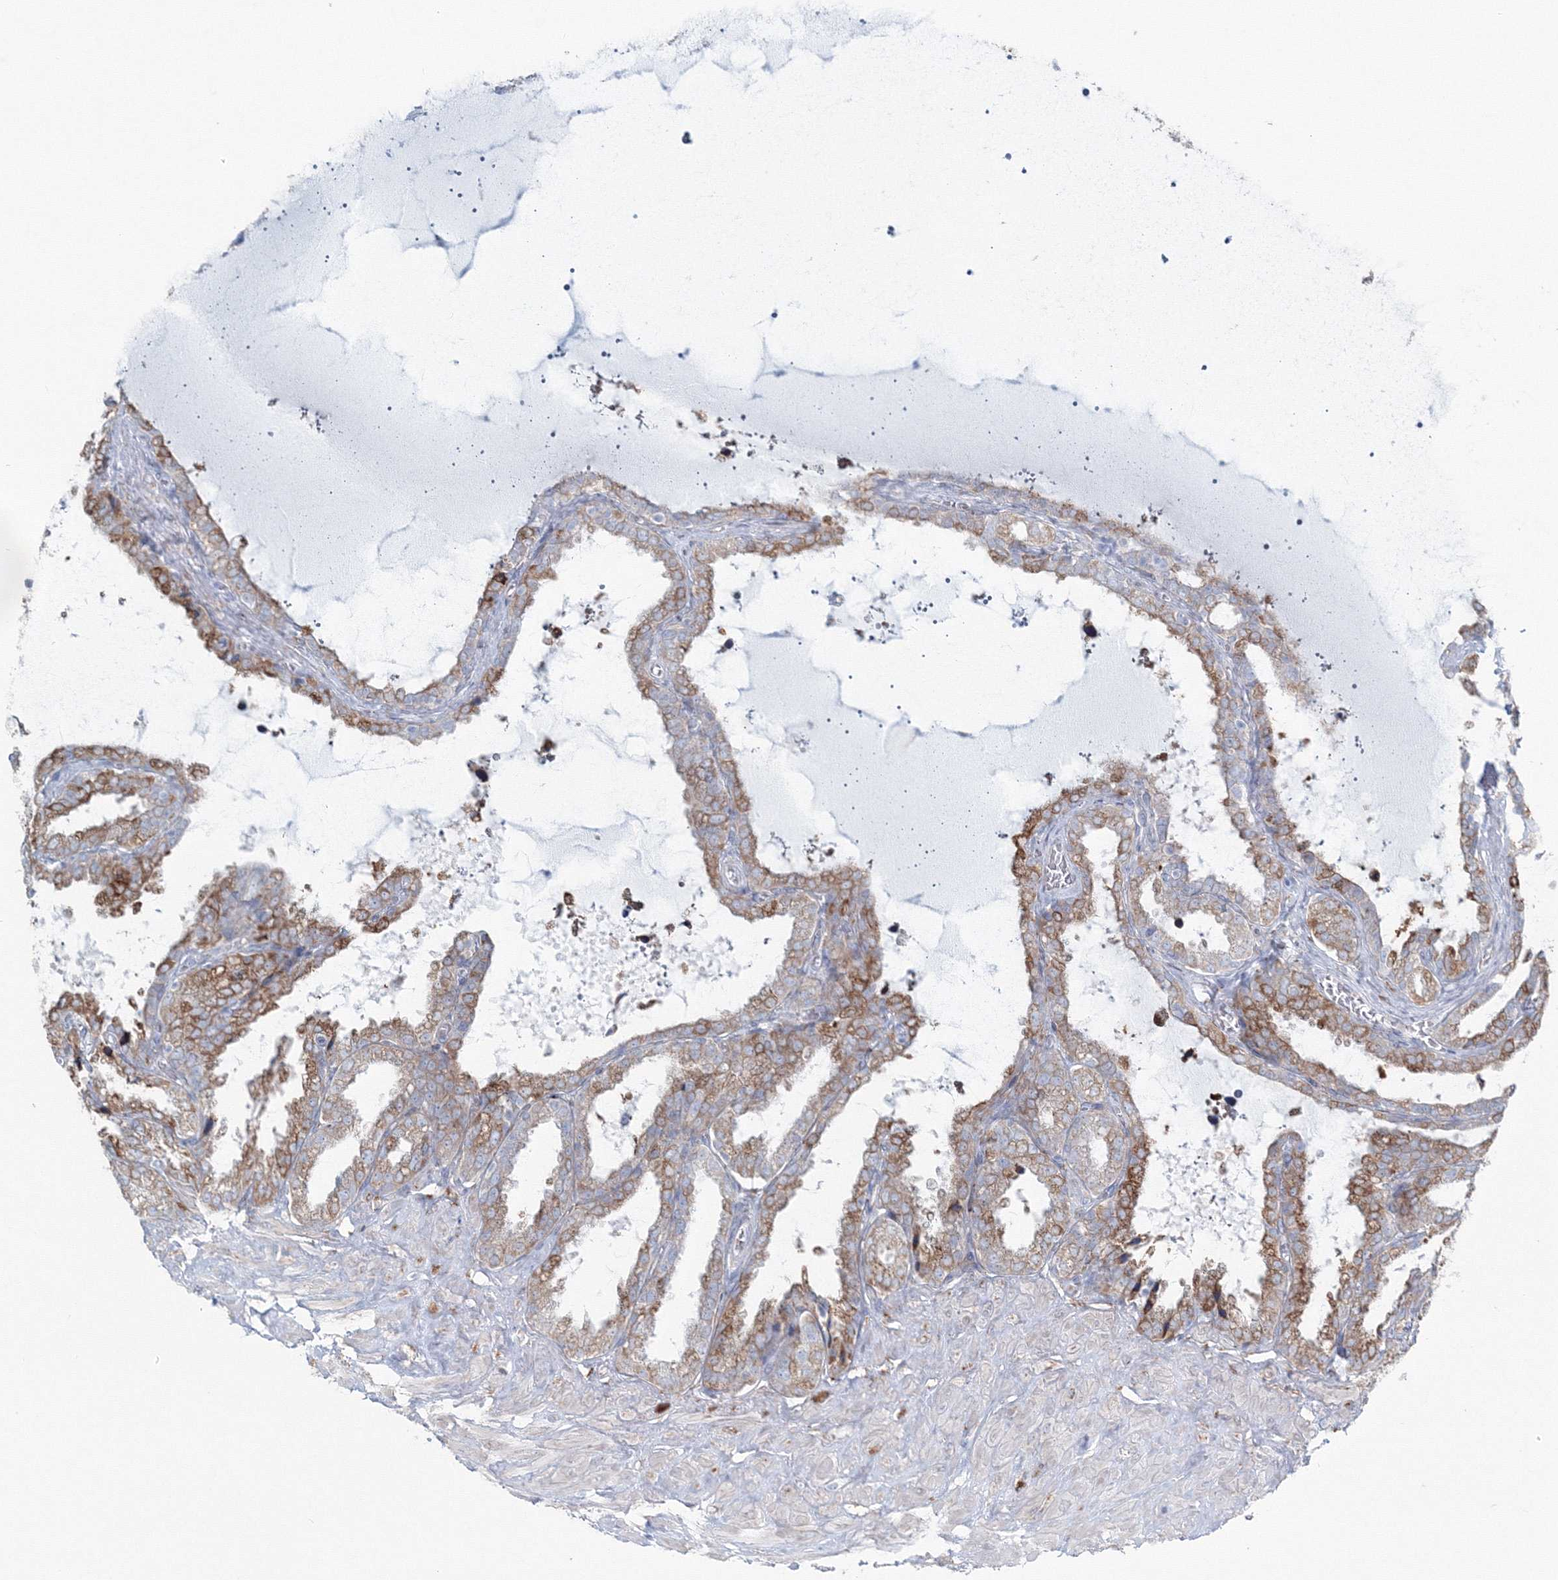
{"staining": {"intensity": "moderate", "quantity": "25%-75%", "location": "cytoplasmic/membranous"}, "tissue": "seminal vesicle", "cell_type": "Glandular cells", "image_type": "normal", "snomed": [{"axis": "morphology", "description": "Normal tissue, NOS"}, {"axis": "topography", "description": "Seminal veicle"}], "caption": "This micrograph demonstrates immunohistochemistry staining of unremarkable human seminal vesicle, with medium moderate cytoplasmic/membranous positivity in approximately 25%-75% of glandular cells.", "gene": "ENSG00000285283", "patient": {"sex": "male", "age": 46}}